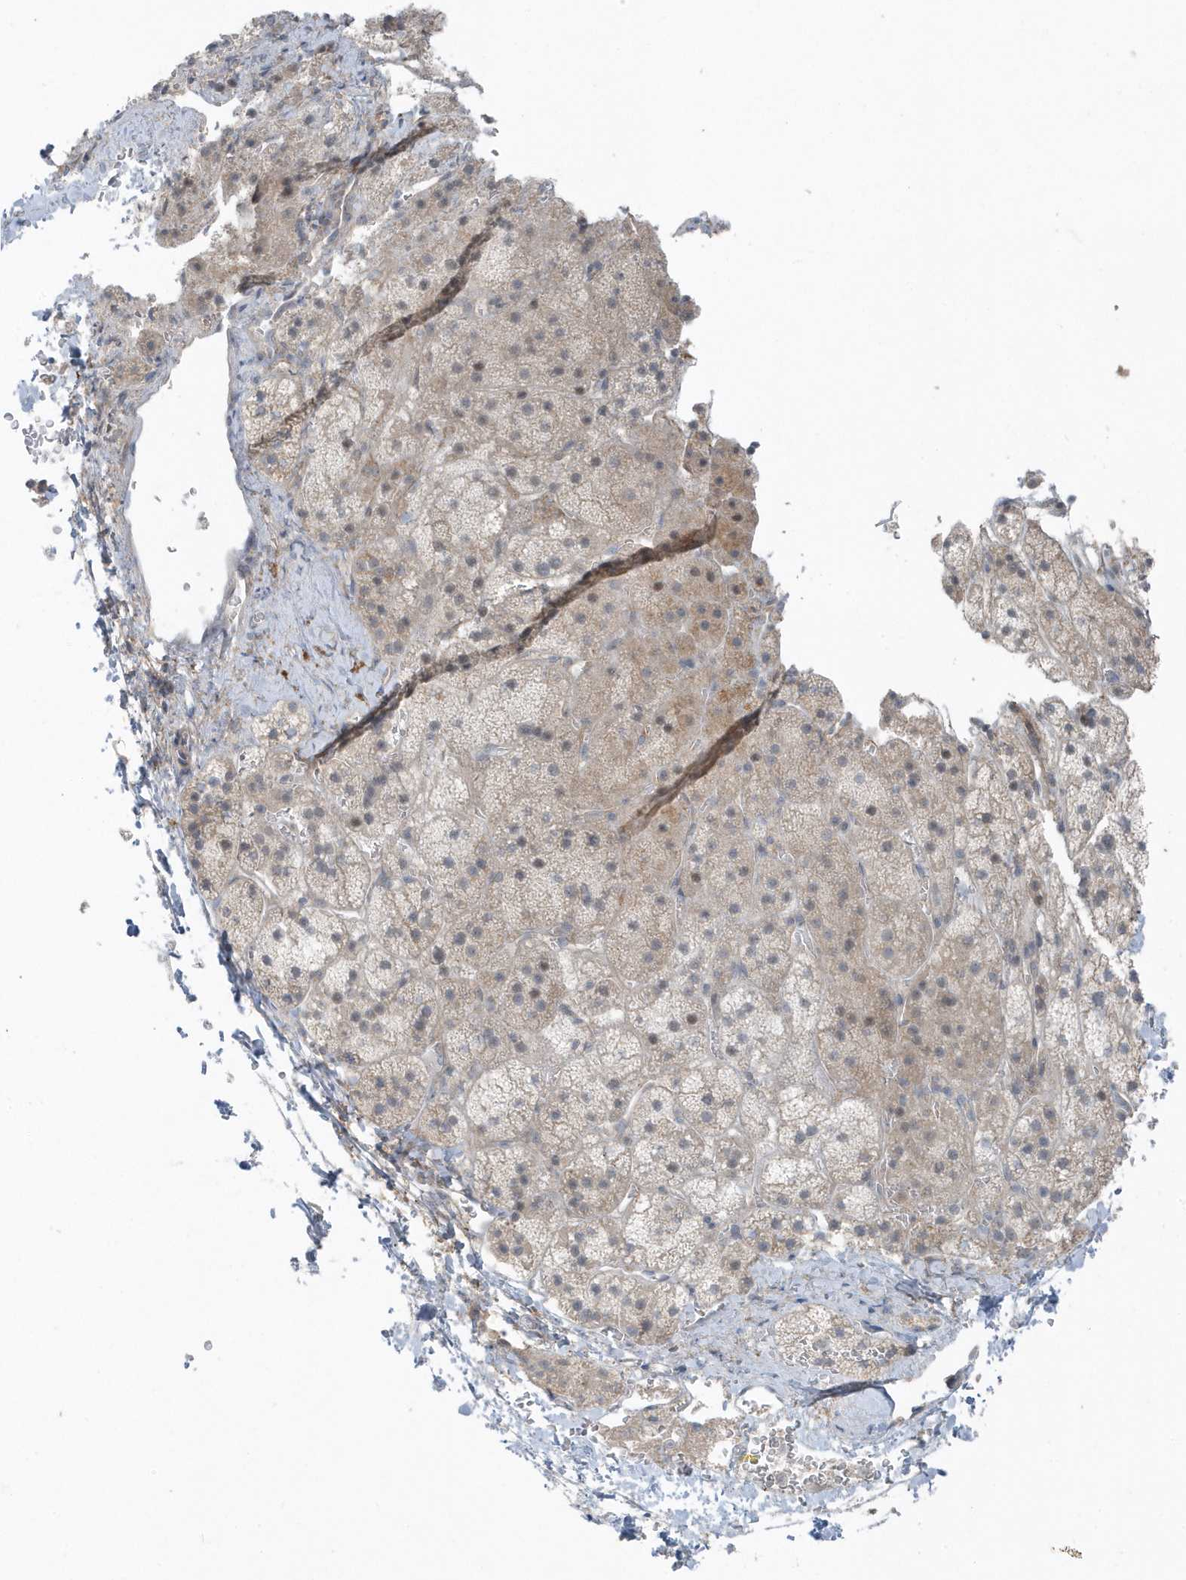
{"staining": {"intensity": "weak", "quantity": "25%-75%", "location": "cytoplasmic/membranous"}, "tissue": "adrenal gland", "cell_type": "Glandular cells", "image_type": "normal", "snomed": [{"axis": "morphology", "description": "Normal tissue, NOS"}, {"axis": "topography", "description": "Adrenal gland"}], "caption": "Protein analysis of unremarkable adrenal gland reveals weak cytoplasmic/membranous expression in about 25%-75% of glandular cells. The staining was performed using DAB (3,3'-diaminobenzidine), with brown indicating positive protein expression. Nuclei are stained blue with hematoxylin.", "gene": "PARD3B", "patient": {"sex": "female", "age": 44}}